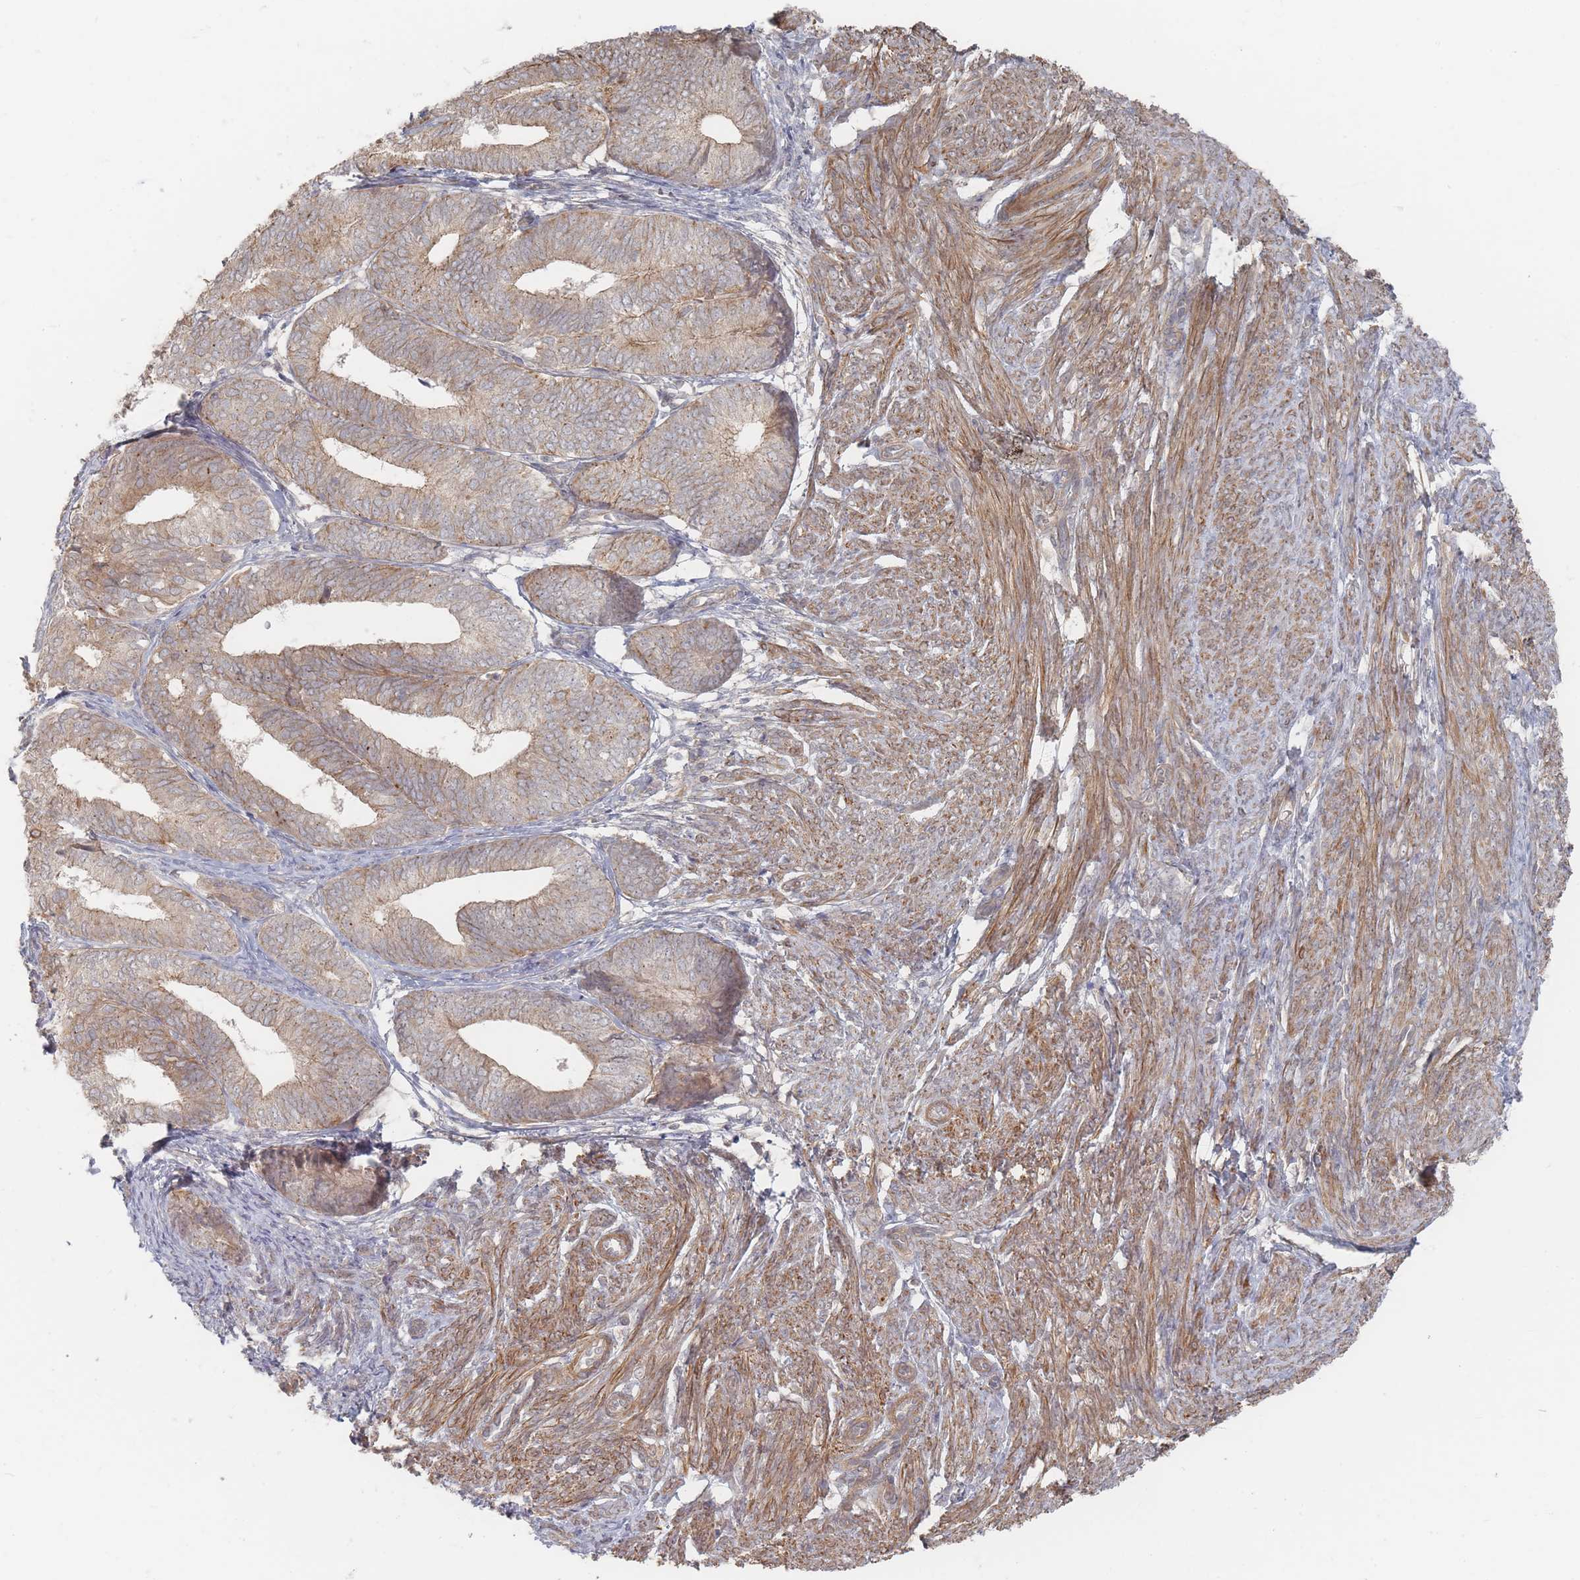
{"staining": {"intensity": "moderate", "quantity": "25%-75%", "location": "cytoplasmic/membranous"}, "tissue": "endometrial cancer", "cell_type": "Tumor cells", "image_type": "cancer", "snomed": [{"axis": "morphology", "description": "Adenocarcinoma, NOS"}, {"axis": "topography", "description": "Endometrium"}], "caption": "Approximately 25%-75% of tumor cells in human adenocarcinoma (endometrial) reveal moderate cytoplasmic/membranous protein staining as visualized by brown immunohistochemical staining.", "gene": "GLE1", "patient": {"sex": "female", "age": 87}}